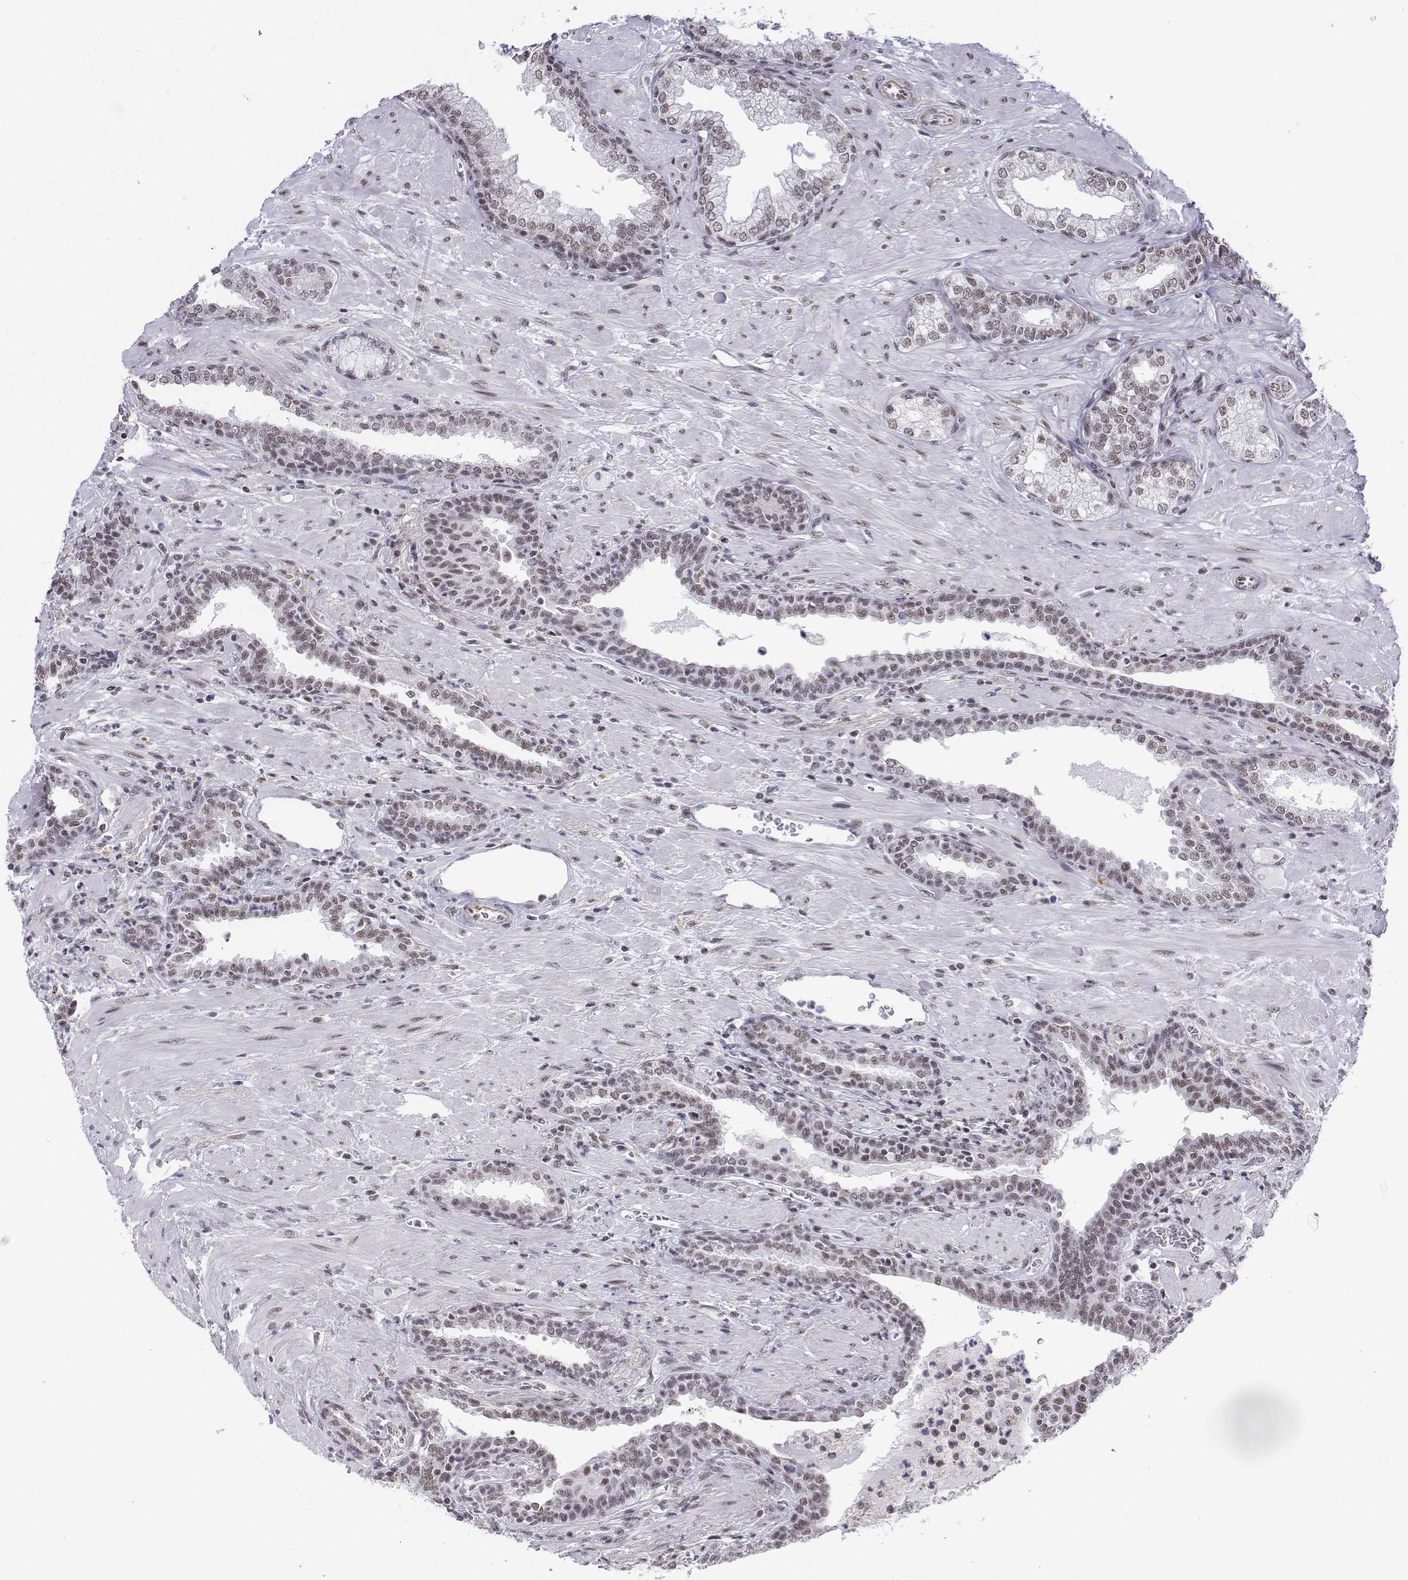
{"staining": {"intensity": "weak", "quantity": ">75%", "location": "nuclear"}, "tissue": "prostate cancer", "cell_type": "Tumor cells", "image_type": "cancer", "snomed": [{"axis": "morphology", "description": "Adenocarcinoma, Low grade"}, {"axis": "topography", "description": "Prostate"}], "caption": "Immunohistochemistry (DAB) staining of human adenocarcinoma (low-grade) (prostate) reveals weak nuclear protein expression in about >75% of tumor cells. The staining was performed using DAB (3,3'-diaminobenzidine) to visualize the protein expression in brown, while the nuclei were stained in blue with hematoxylin (Magnification: 20x).", "gene": "SETD1A", "patient": {"sex": "male", "age": 61}}